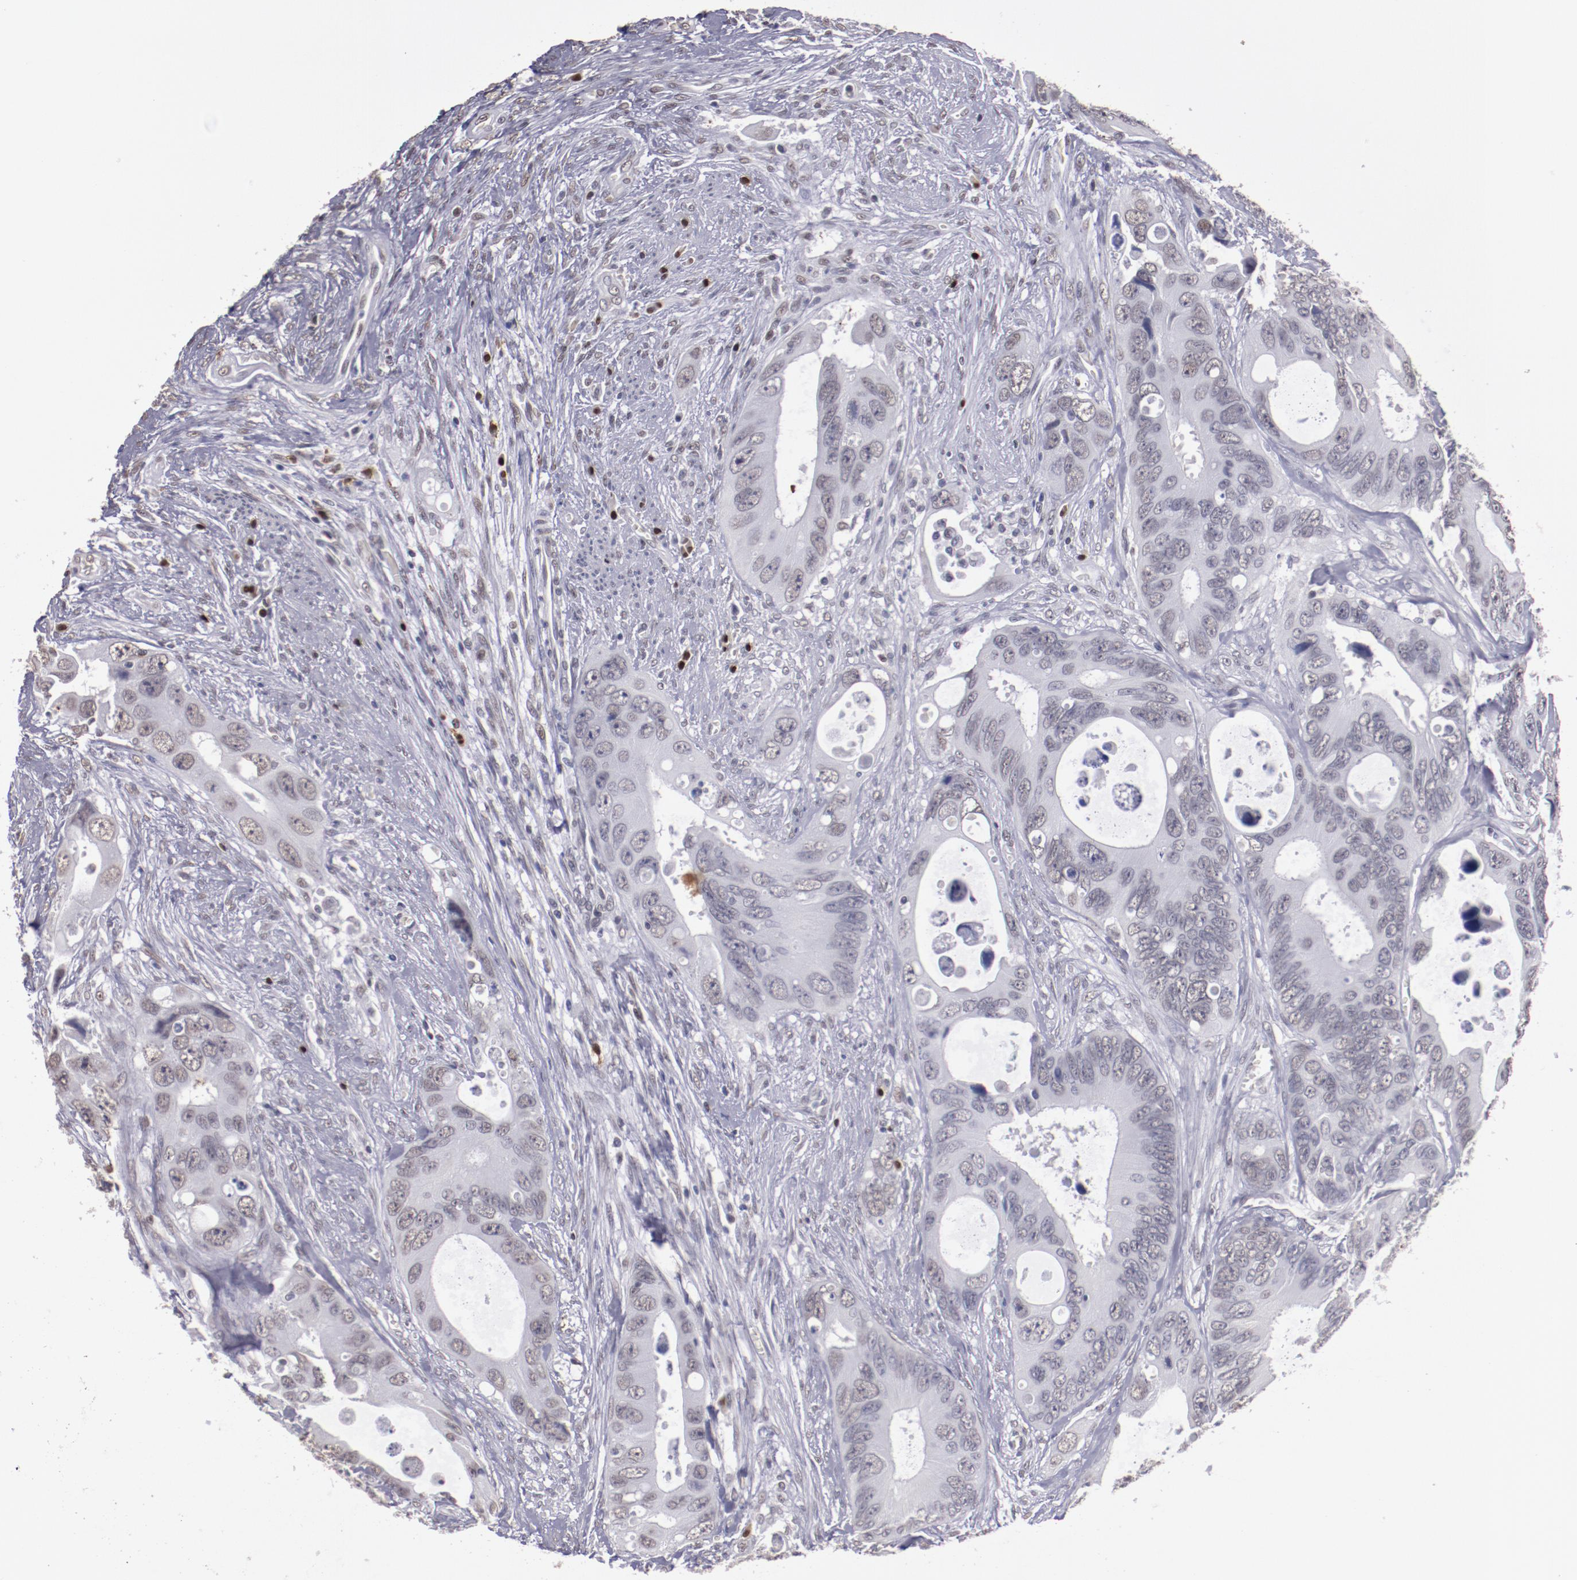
{"staining": {"intensity": "weak", "quantity": "<25%", "location": "nuclear"}, "tissue": "colorectal cancer", "cell_type": "Tumor cells", "image_type": "cancer", "snomed": [{"axis": "morphology", "description": "Adenocarcinoma, NOS"}, {"axis": "topography", "description": "Rectum"}], "caption": "The immunohistochemistry micrograph has no significant staining in tumor cells of adenocarcinoma (colorectal) tissue.", "gene": "IRF4", "patient": {"sex": "male", "age": 70}}